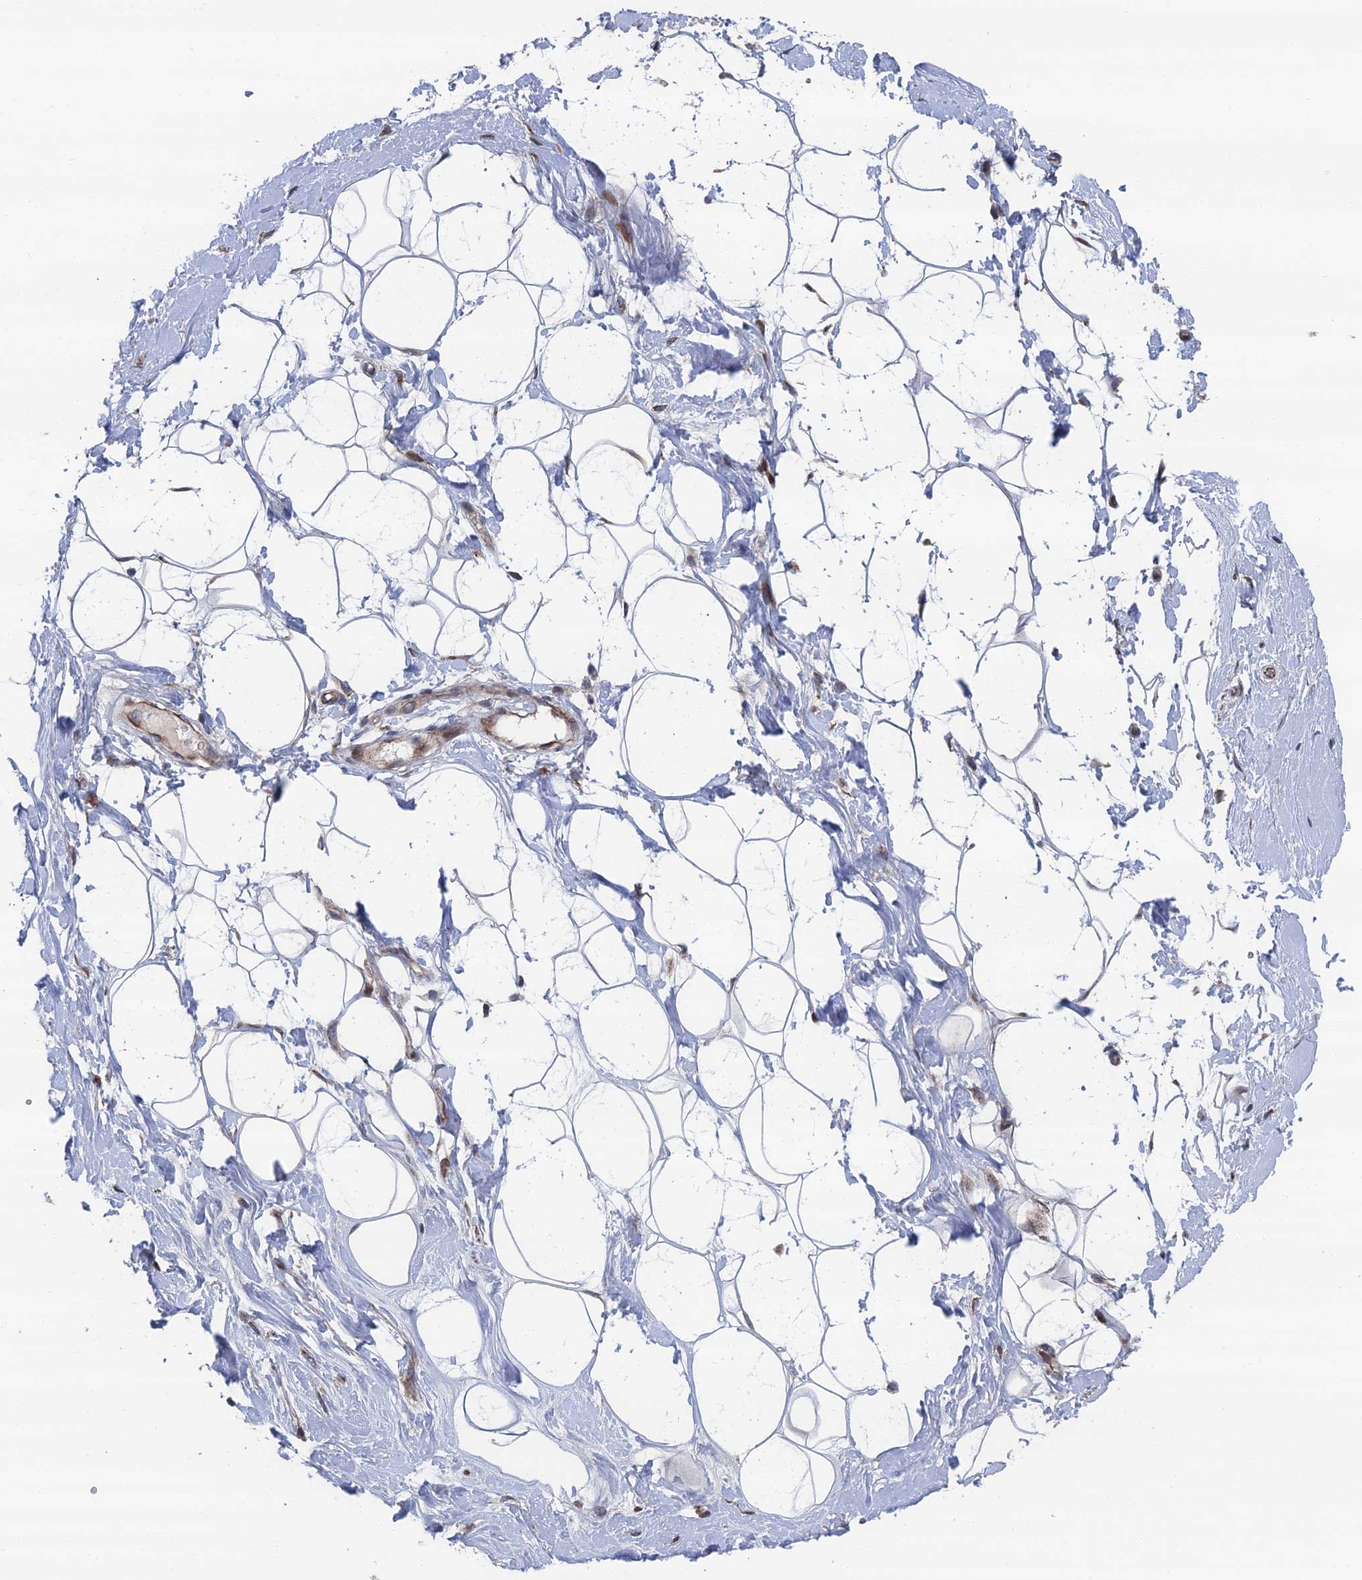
{"staining": {"intensity": "negative", "quantity": "none", "location": "none"}, "tissue": "adipose tissue", "cell_type": "Adipocytes", "image_type": "normal", "snomed": [{"axis": "morphology", "description": "Normal tissue, NOS"}, {"axis": "topography", "description": "Breast"}], "caption": "The micrograph shows no significant expression in adipocytes of adipose tissue.", "gene": "GTF2IRD1", "patient": {"sex": "female", "age": 26}}